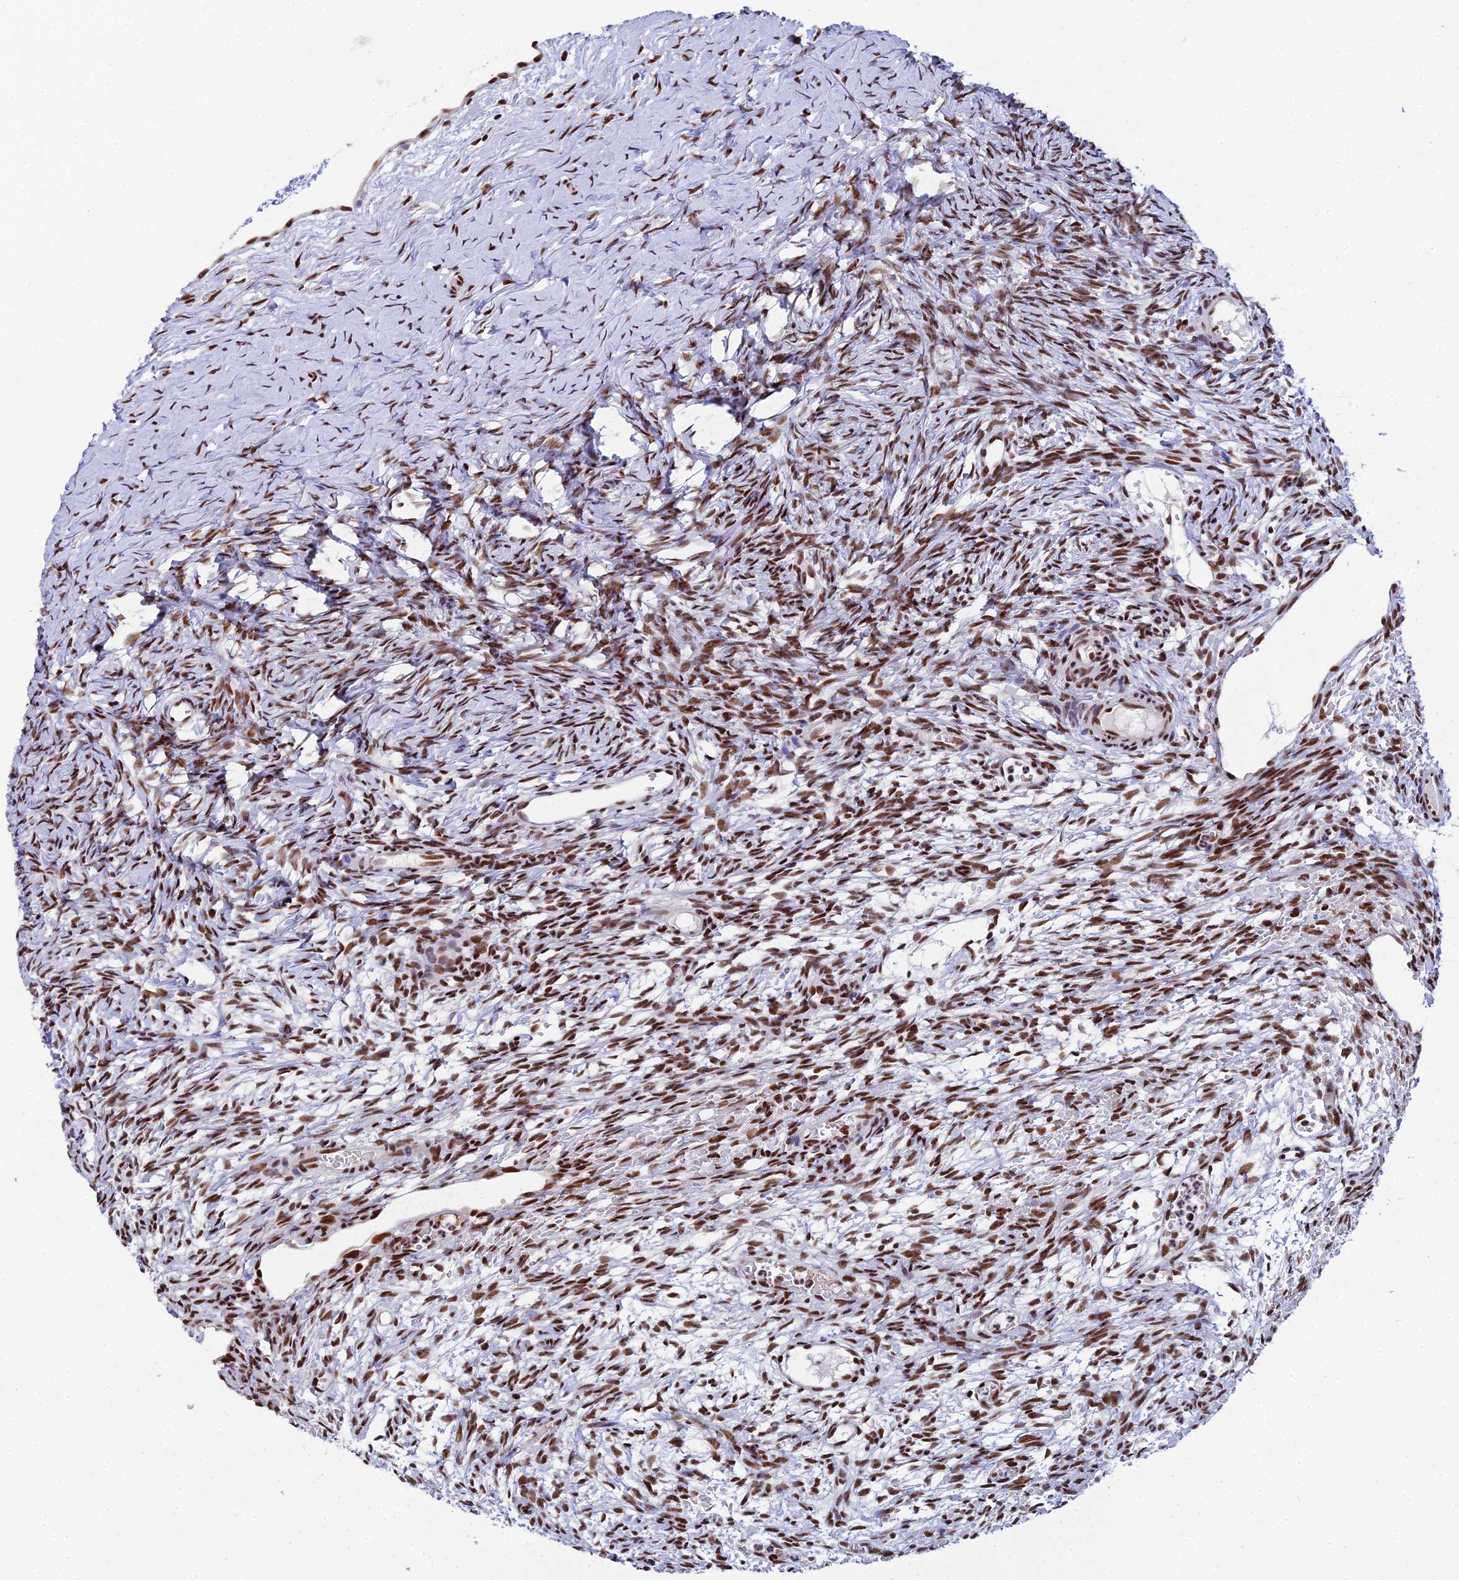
{"staining": {"intensity": "moderate", "quantity": ">75%", "location": "nuclear"}, "tissue": "ovary", "cell_type": "Ovarian stroma cells", "image_type": "normal", "snomed": [{"axis": "morphology", "description": "Normal tissue, NOS"}, {"axis": "topography", "description": "Ovary"}], "caption": "Normal ovary exhibits moderate nuclear staining in about >75% of ovarian stroma cells, visualized by immunohistochemistry. Nuclei are stained in blue.", "gene": "USP22", "patient": {"sex": "female", "age": 39}}